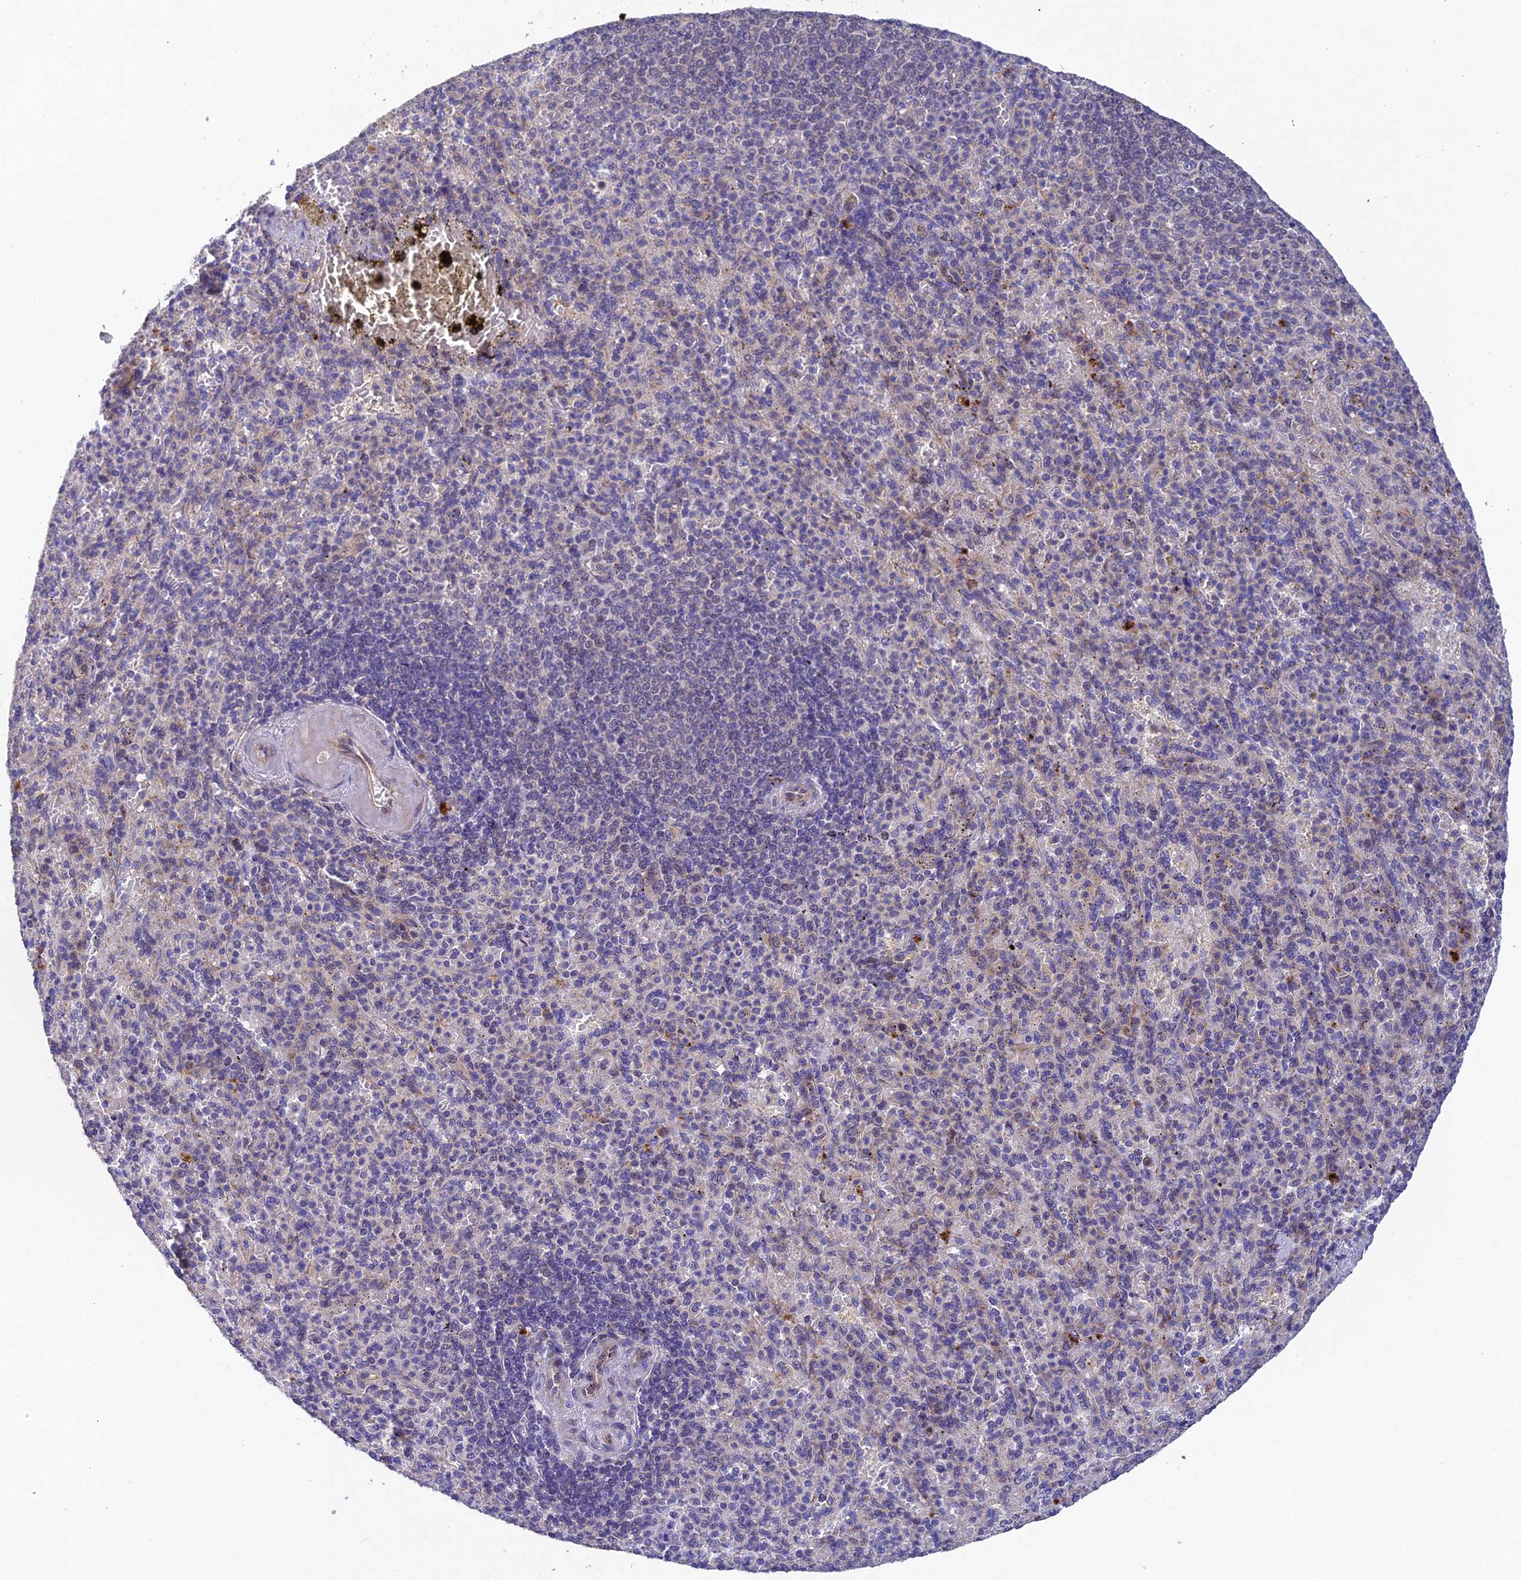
{"staining": {"intensity": "moderate", "quantity": "<25%", "location": "cytoplasmic/membranous"}, "tissue": "spleen", "cell_type": "Cells in red pulp", "image_type": "normal", "snomed": [{"axis": "morphology", "description": "Normal tissue, NOS"}, {"axis": "topography", "description": "Spleen"}], "caption": "Protein analysis of unremarkable spleen exhibits moderate cytoplasmic/membranous staining in approximately <25% of cells in red pulp.", "gene": "NSMCE1", "patient": {"sex": "female", "age": 74}}